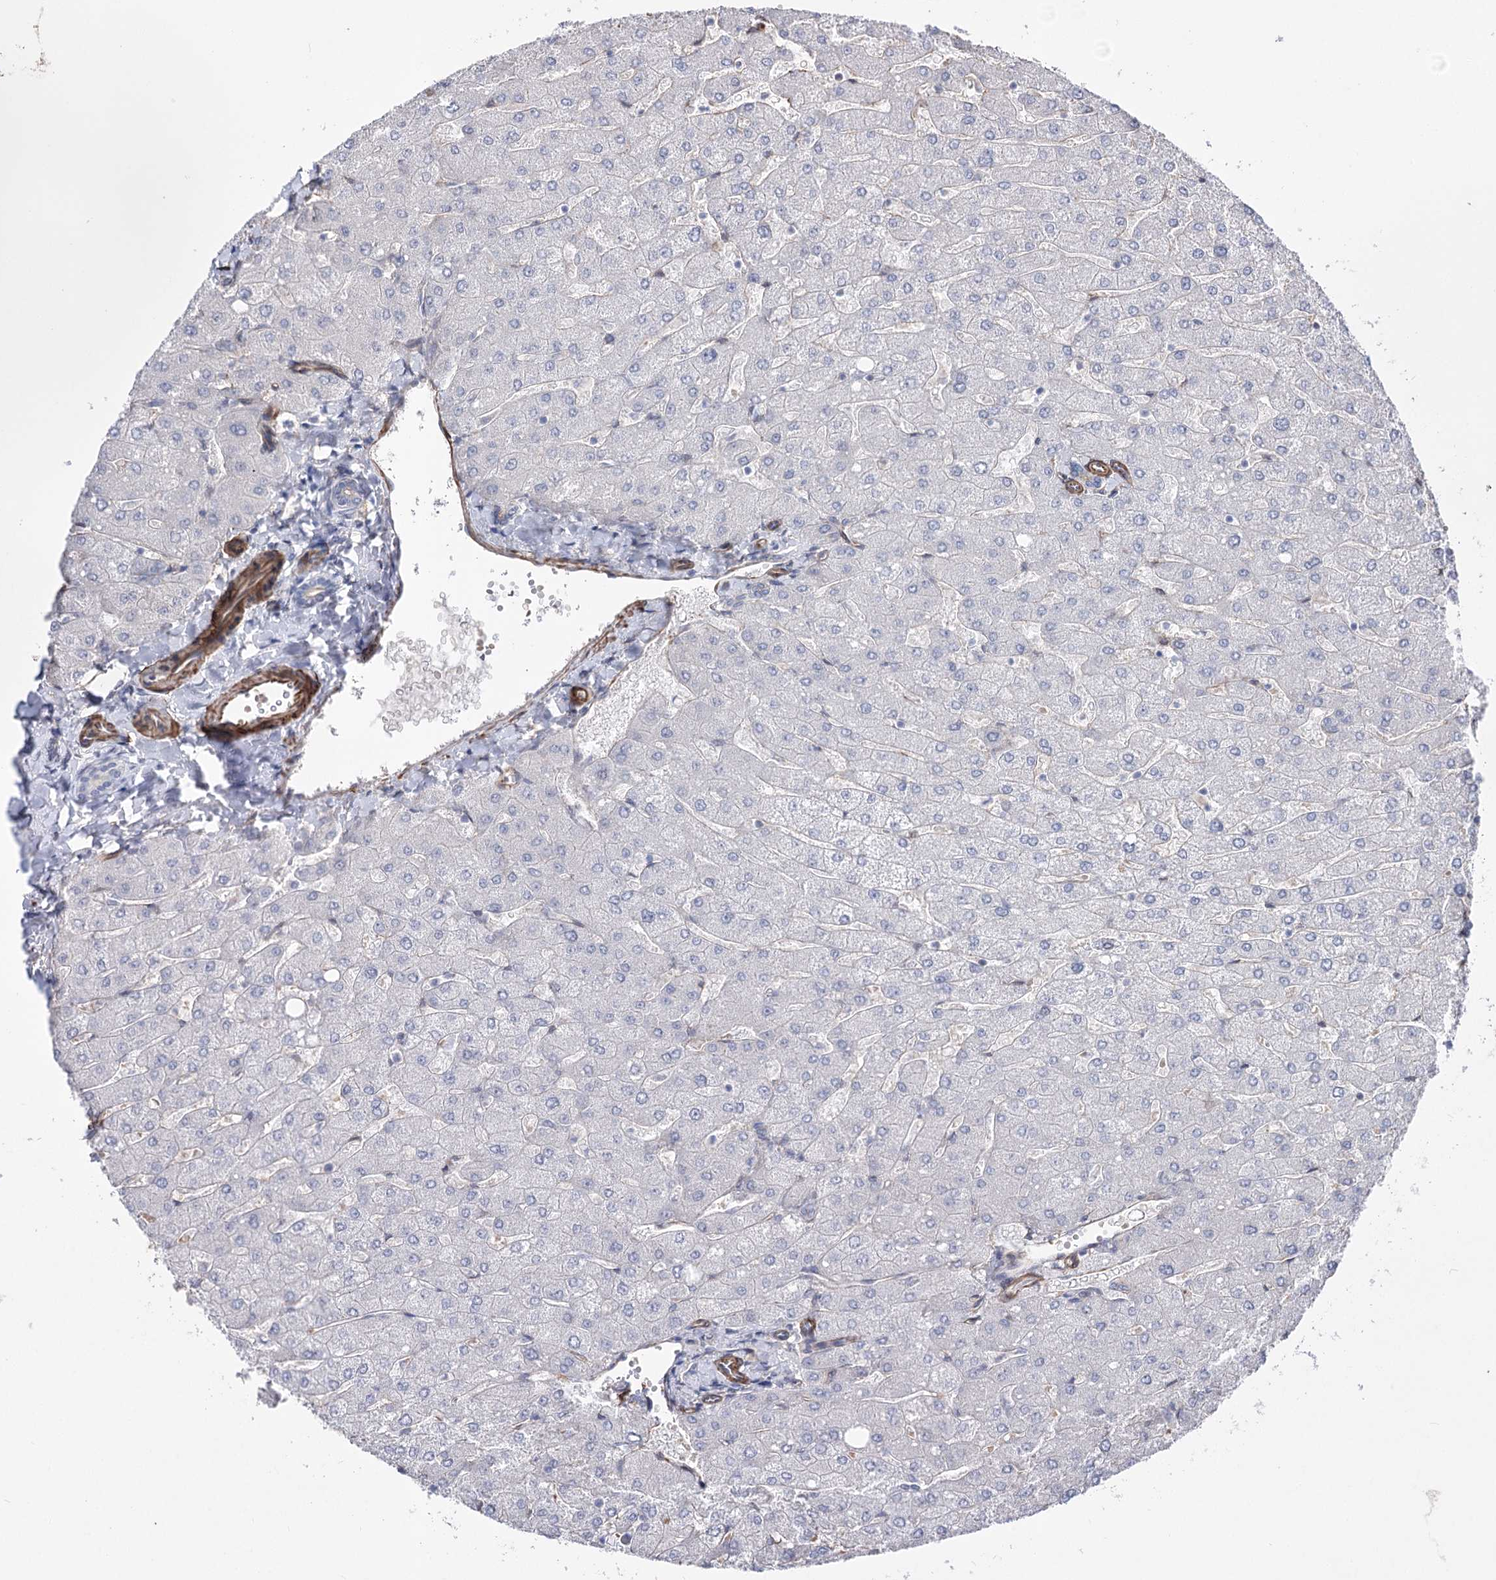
{"staining": {"intensity": "moderate", "quantity": "<25%", "location": "cytoplasmic/membranous"}, "tissue": "liver", "cell_type": "Cholangiocytes", "image_type": "normal", "snomed": [{"axis": "morphology", "description": "Normal tissue, NOS"}, {"axis": "topography", "description": "Liver"}], "caption": "The photomicrograph reveals staining of unremarkable liver, revealing moderate cytoplasmic/membranous protein staining (brown color) within cholangiocytes.", "gene": "ARHGAP20", "patient": {"sex": "male", "age": 55}}